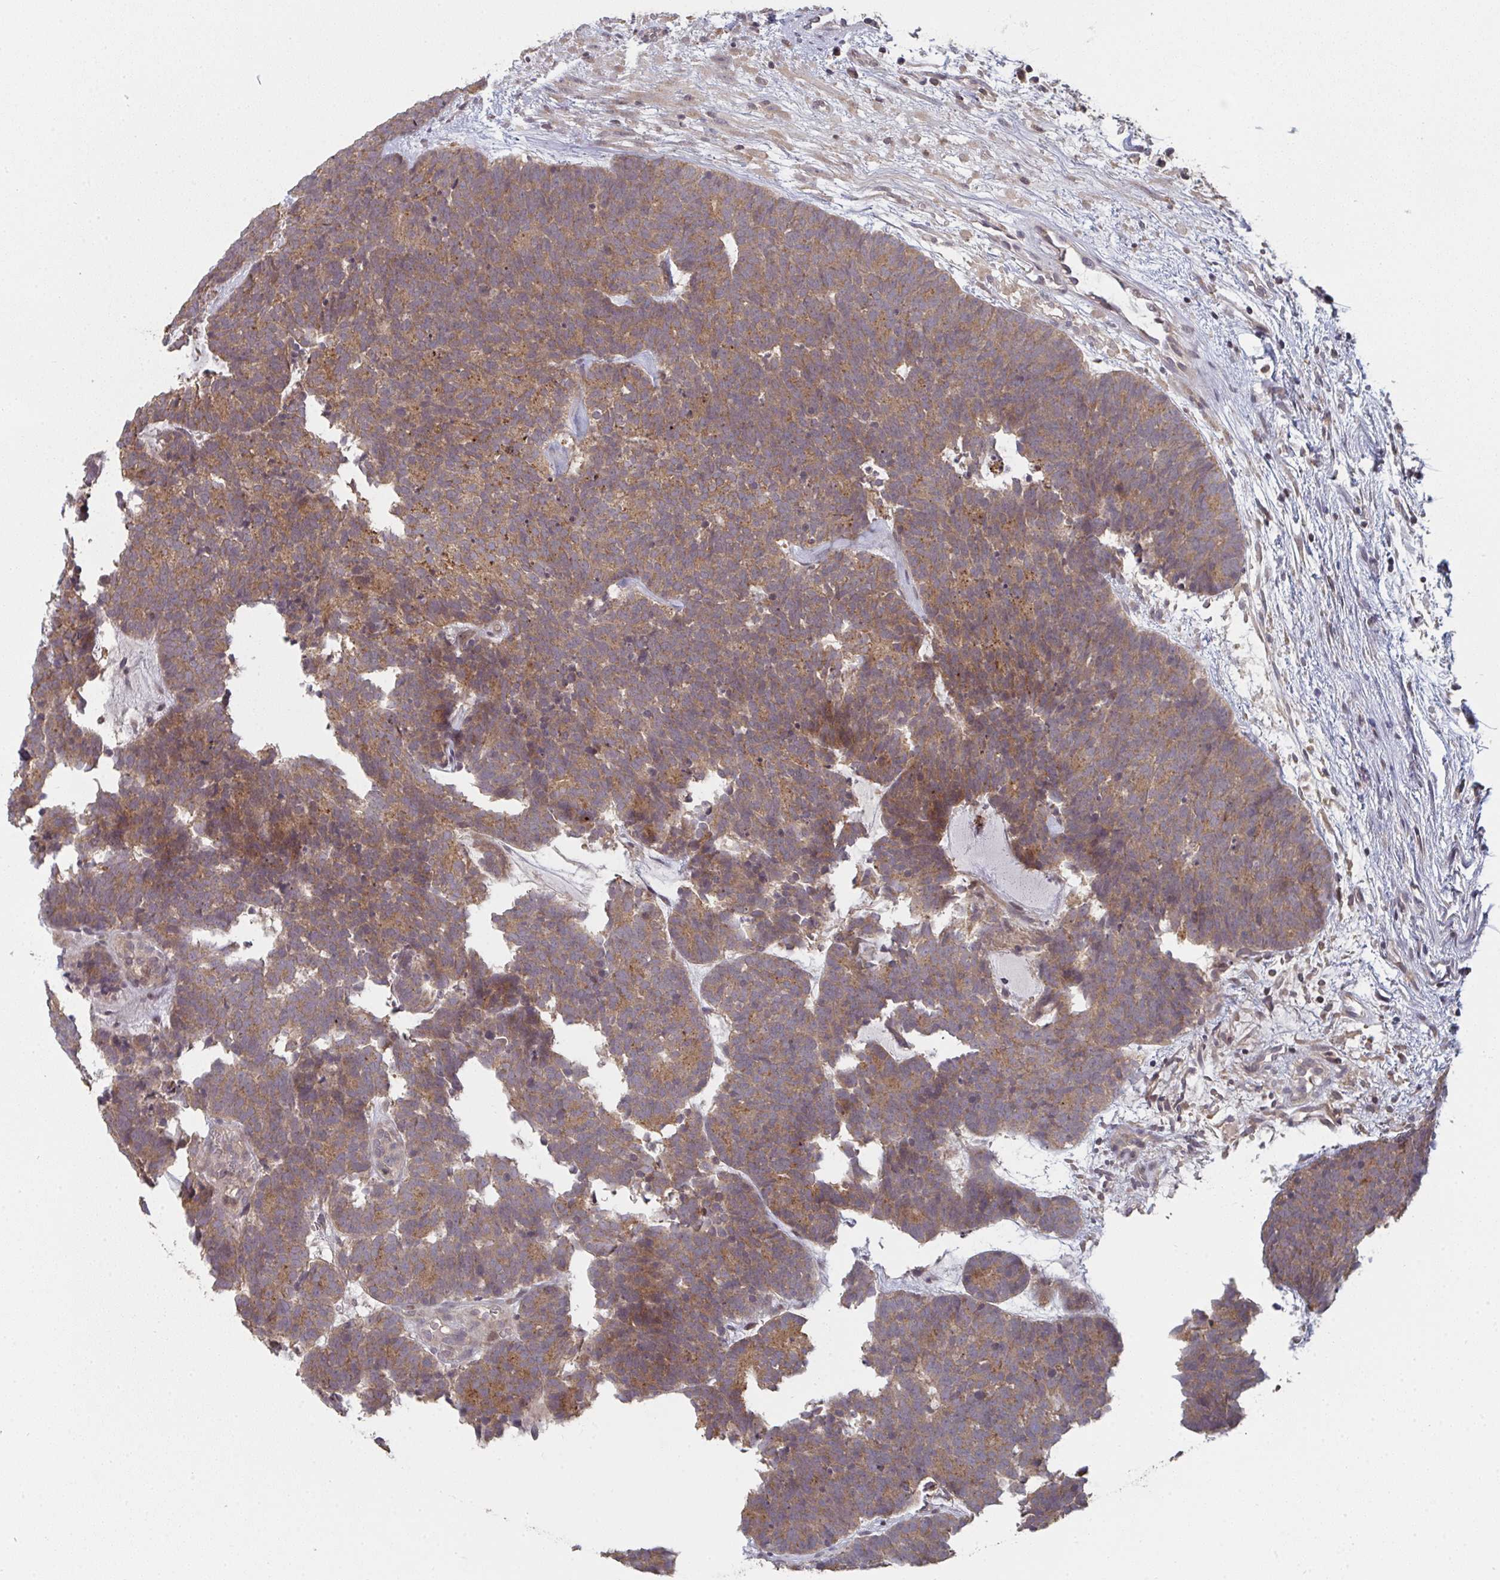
{"staining": {"intensity": "moderate", "quantity": ">75%", "location": "cytoplasmic/membranous"}, "tissue": "head and neck cancer", "cell_type": "Tumor cells", "image_type": "cancer", "snomed": [{"axis": "morphology", "description": "Adenocarcinoma, NOS"}, {"axis": "topography", "description": "Head-Neck"}], "caption": "Protein staining of head and neck adenocarcinoma tissue shows moderate cytoplasmic/membranous staining in about >75% of tumor cells.", "gene": "DCST1", "patient": {"sex": "female", "age": 81}}